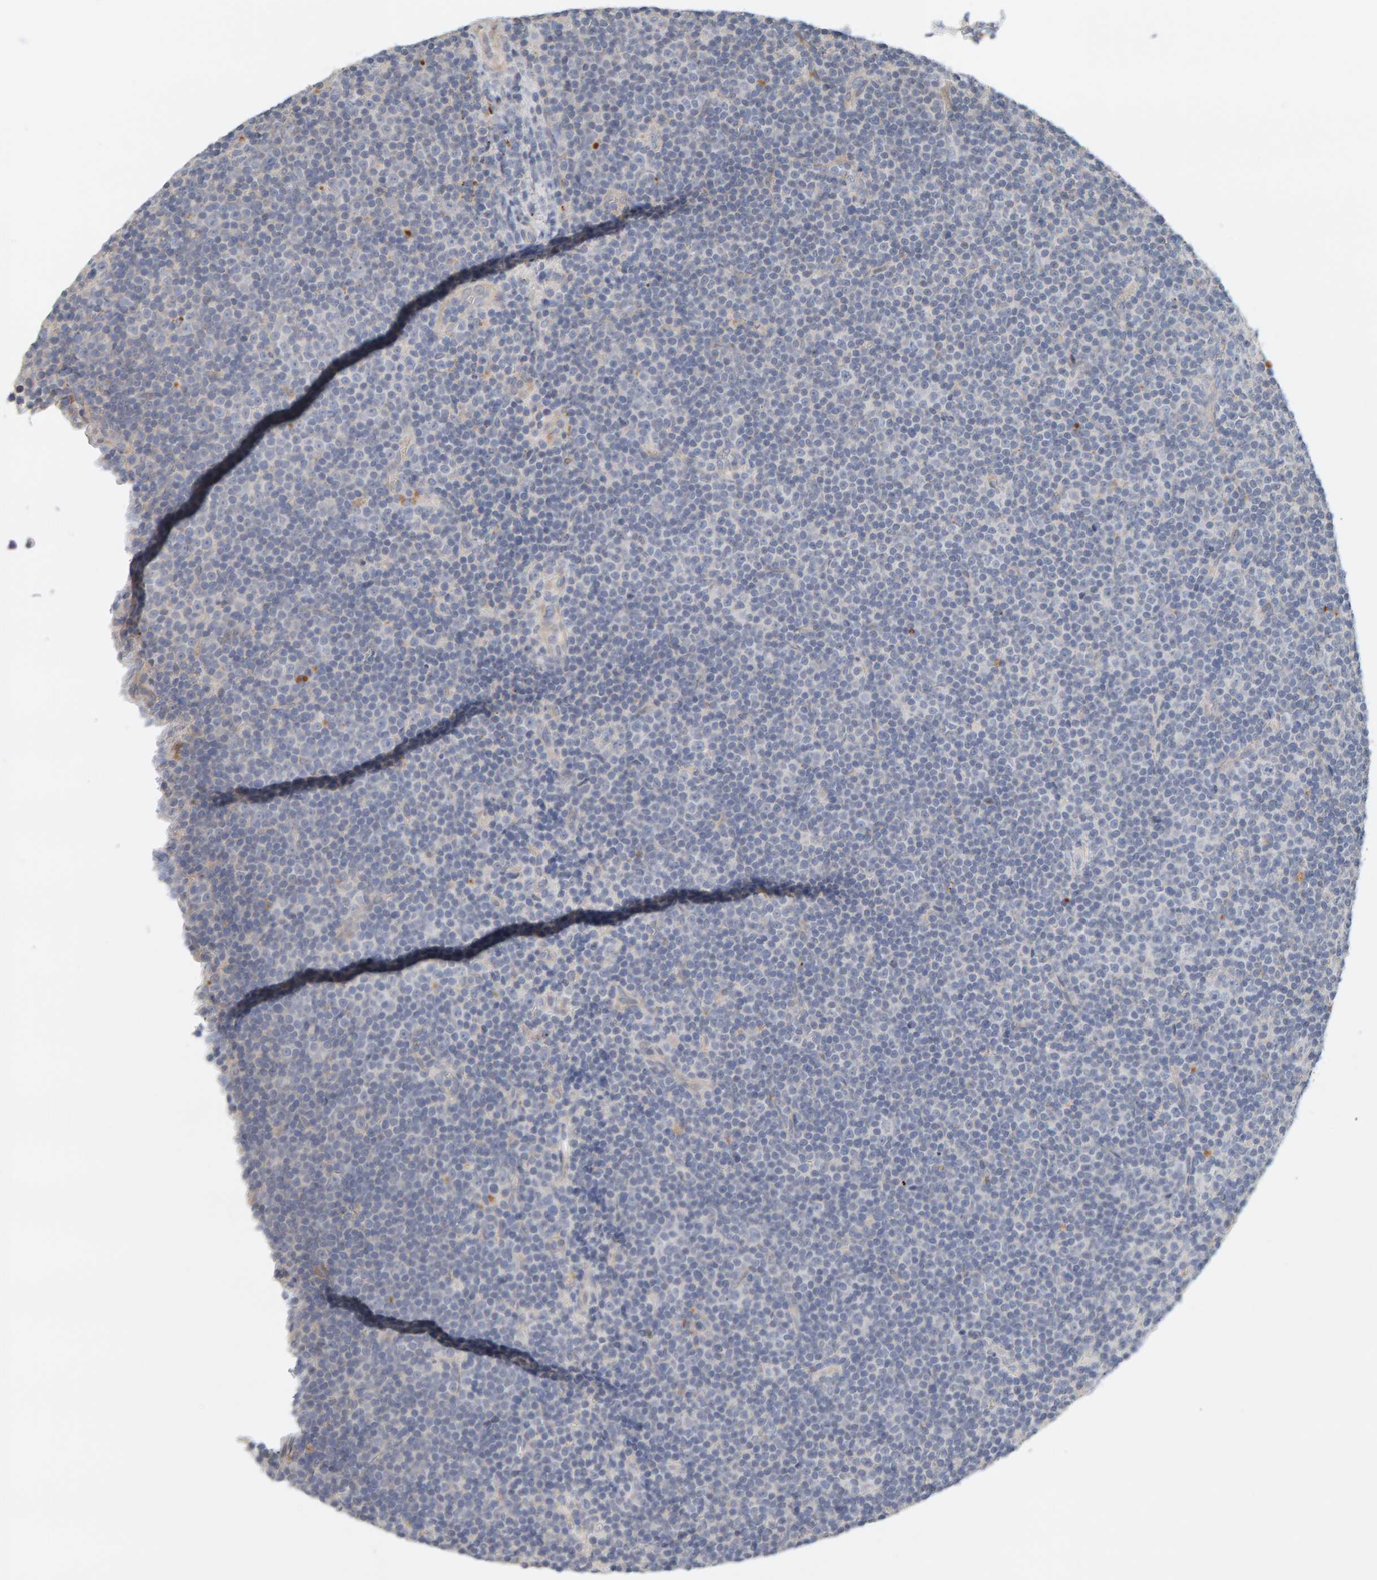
{"staining": {"intensity": "negative", "quantity": "none", "location": "none"}, "tissue": "lymphoma", "cell_type": "Tumor cells", "image_type": "cancer", "snomed": [{"axis": "morphology", "description": "Malignant lymphoma, non-Hodgkin's type, Low grade"}, {"axis": "topography", "description": "Lymph node"}], "caption": "Human low-grade malignant lymphoma, non-Hodgkin's type stained for a protein using immunohistochemistry displays no expression in tumor cells.", "gene": "IPPK", "patient": {"sex": "female", "age": 67}}